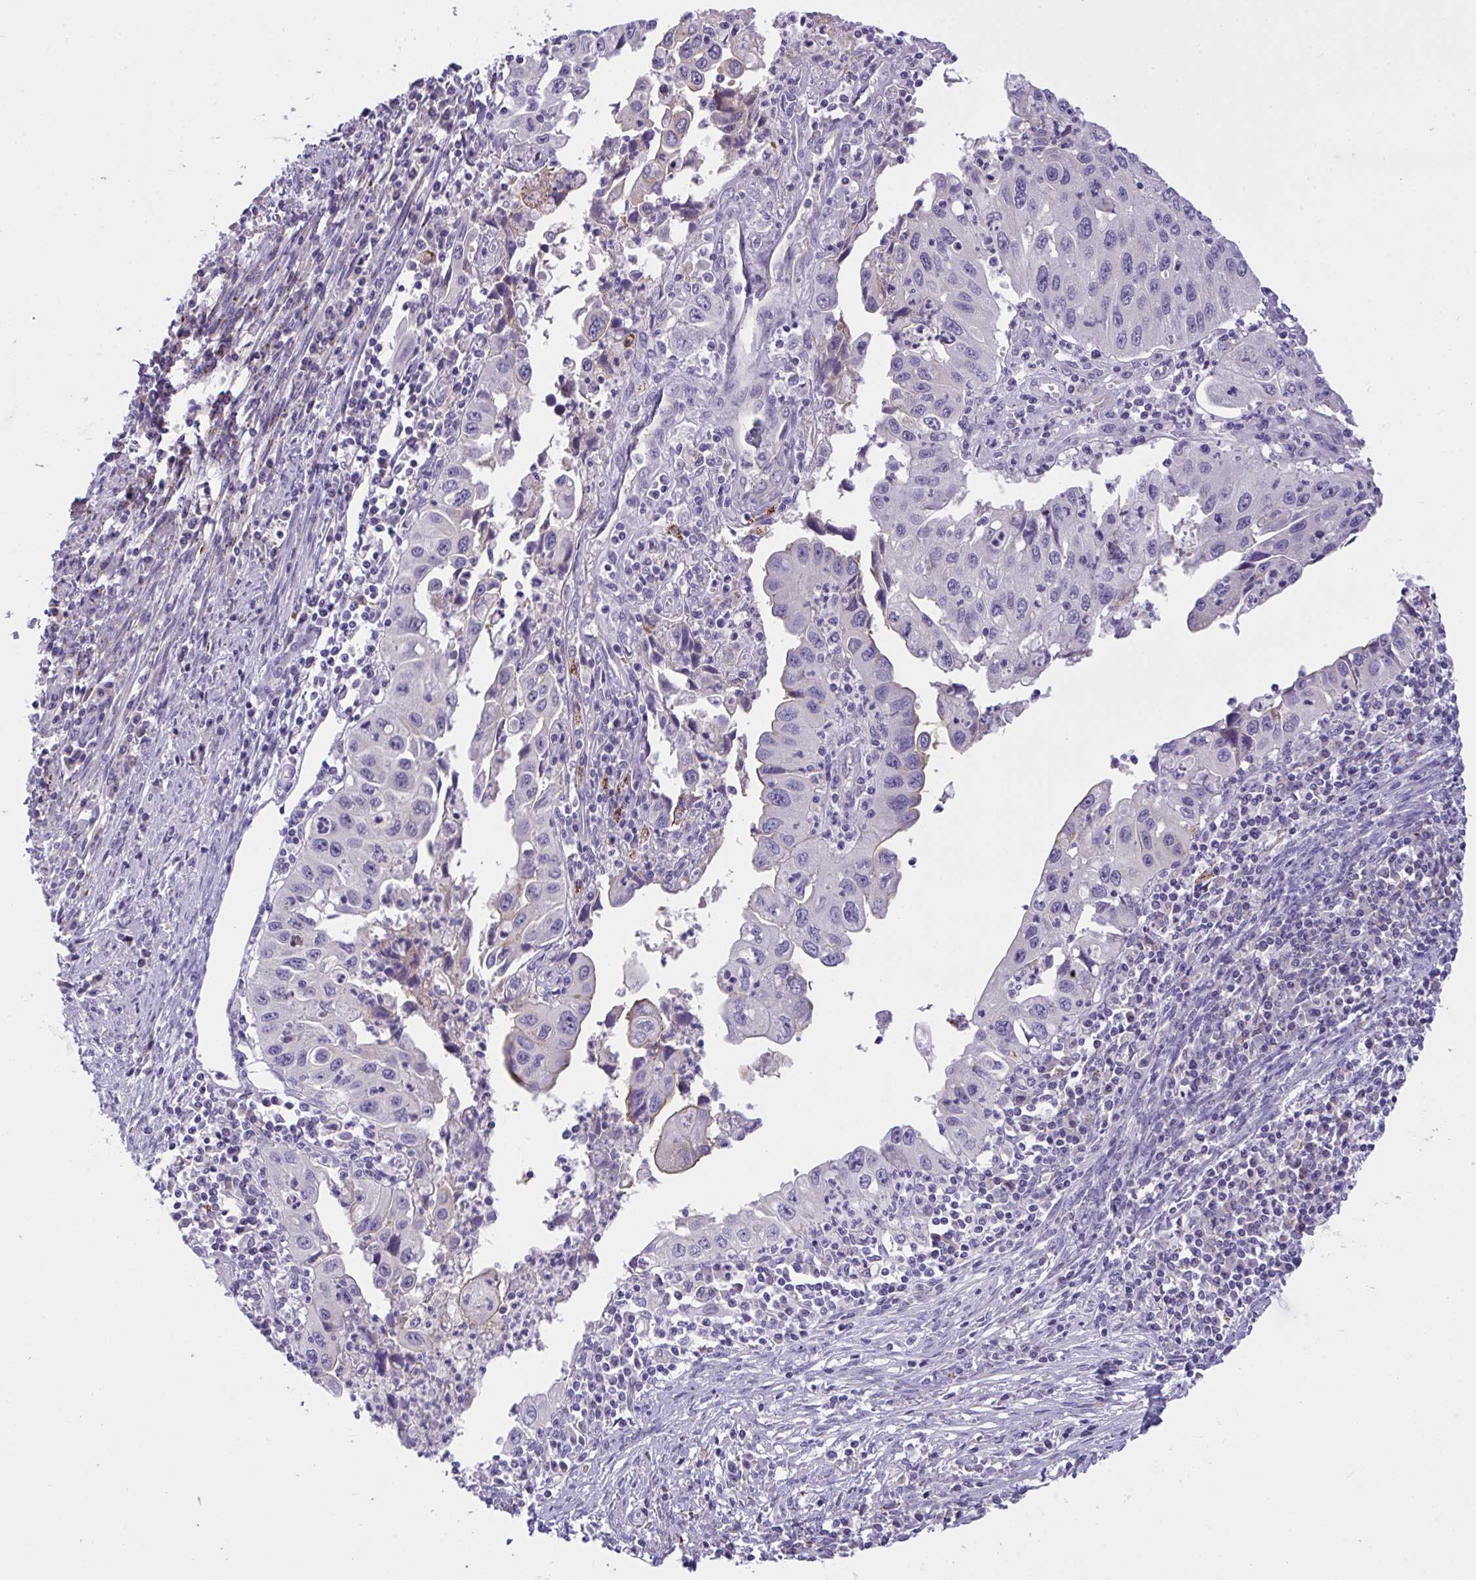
{"staining": {"intensity": "negative", "quantity": "none", "location": "none"}, "tissue": "endometrial cancer", "cell_type": "Tumor cells", "image_type": "cancer", "snomed": [{"axis": "morphology", "description": "Adenocarcinoma, NOS"}, {"axis": "topography", "description": "Uterus"}], "caption": "Immunohistochemistry image of human endometrial cancer (adenocarcinoma) stained for a protein (brown), which displays no positivity in tumor cells. Nuclei are stained in blue.", "gene": "SEMA6B", "patient": {"sex": "female", "age": 62}}